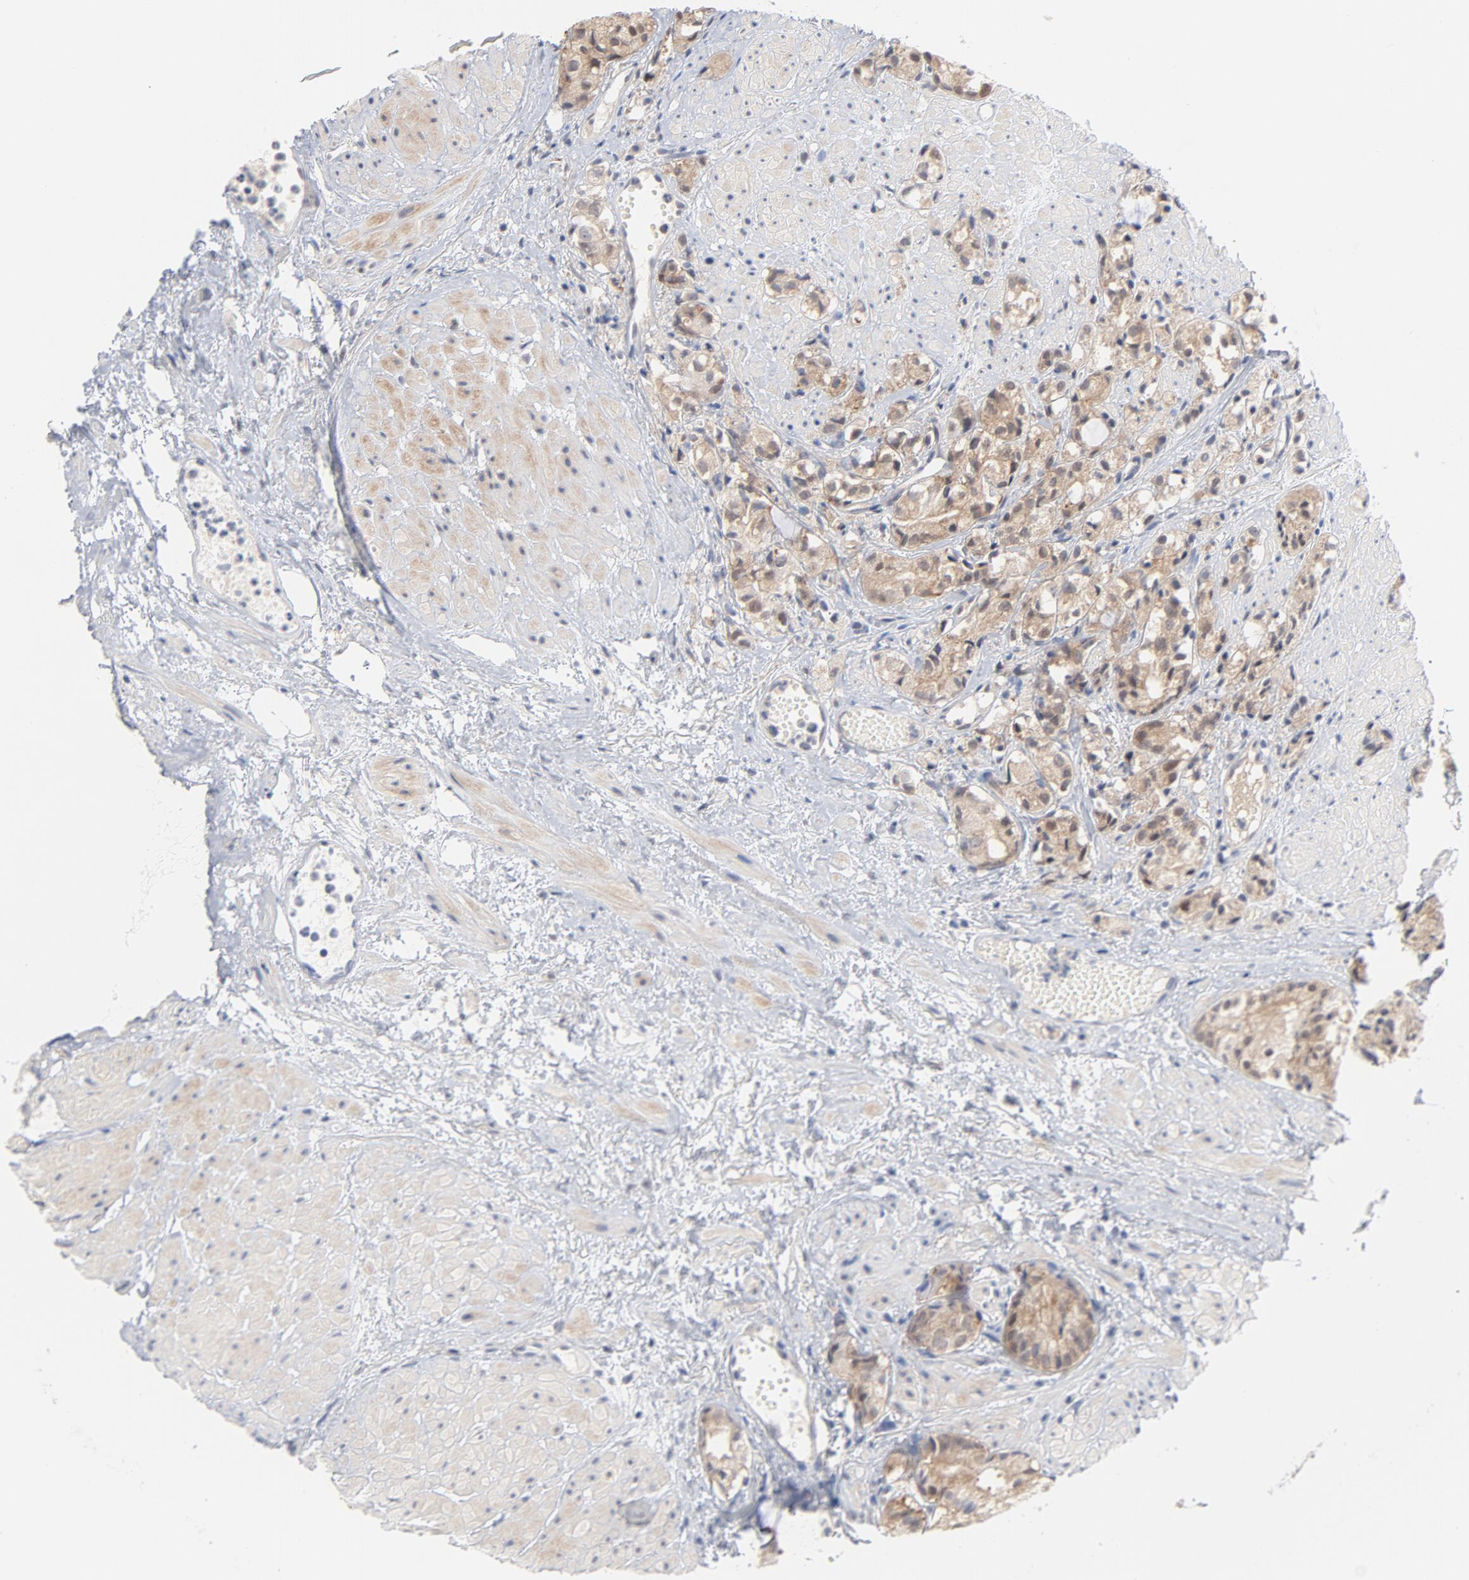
{"staining": {"intensity": "weak", "quantity": ">75%", "location": "cytoplasmic/membranous"}, "tissue": "prostate cancer", "cell_type": "Tumor cells", "image_type": "cancer", "snomed": [{"axis": "morphology", "description": "Adenocarcinoma, High grade"}, {"axis": "topography", "description": "Prostate"}], "caption": "Weak cytoplasmic/membranous protein expression is present in approximately >75% of tumor cells in prostate cancer.", "gene": "UBL4A", "patient": {"sex": "male", "age": 85}}